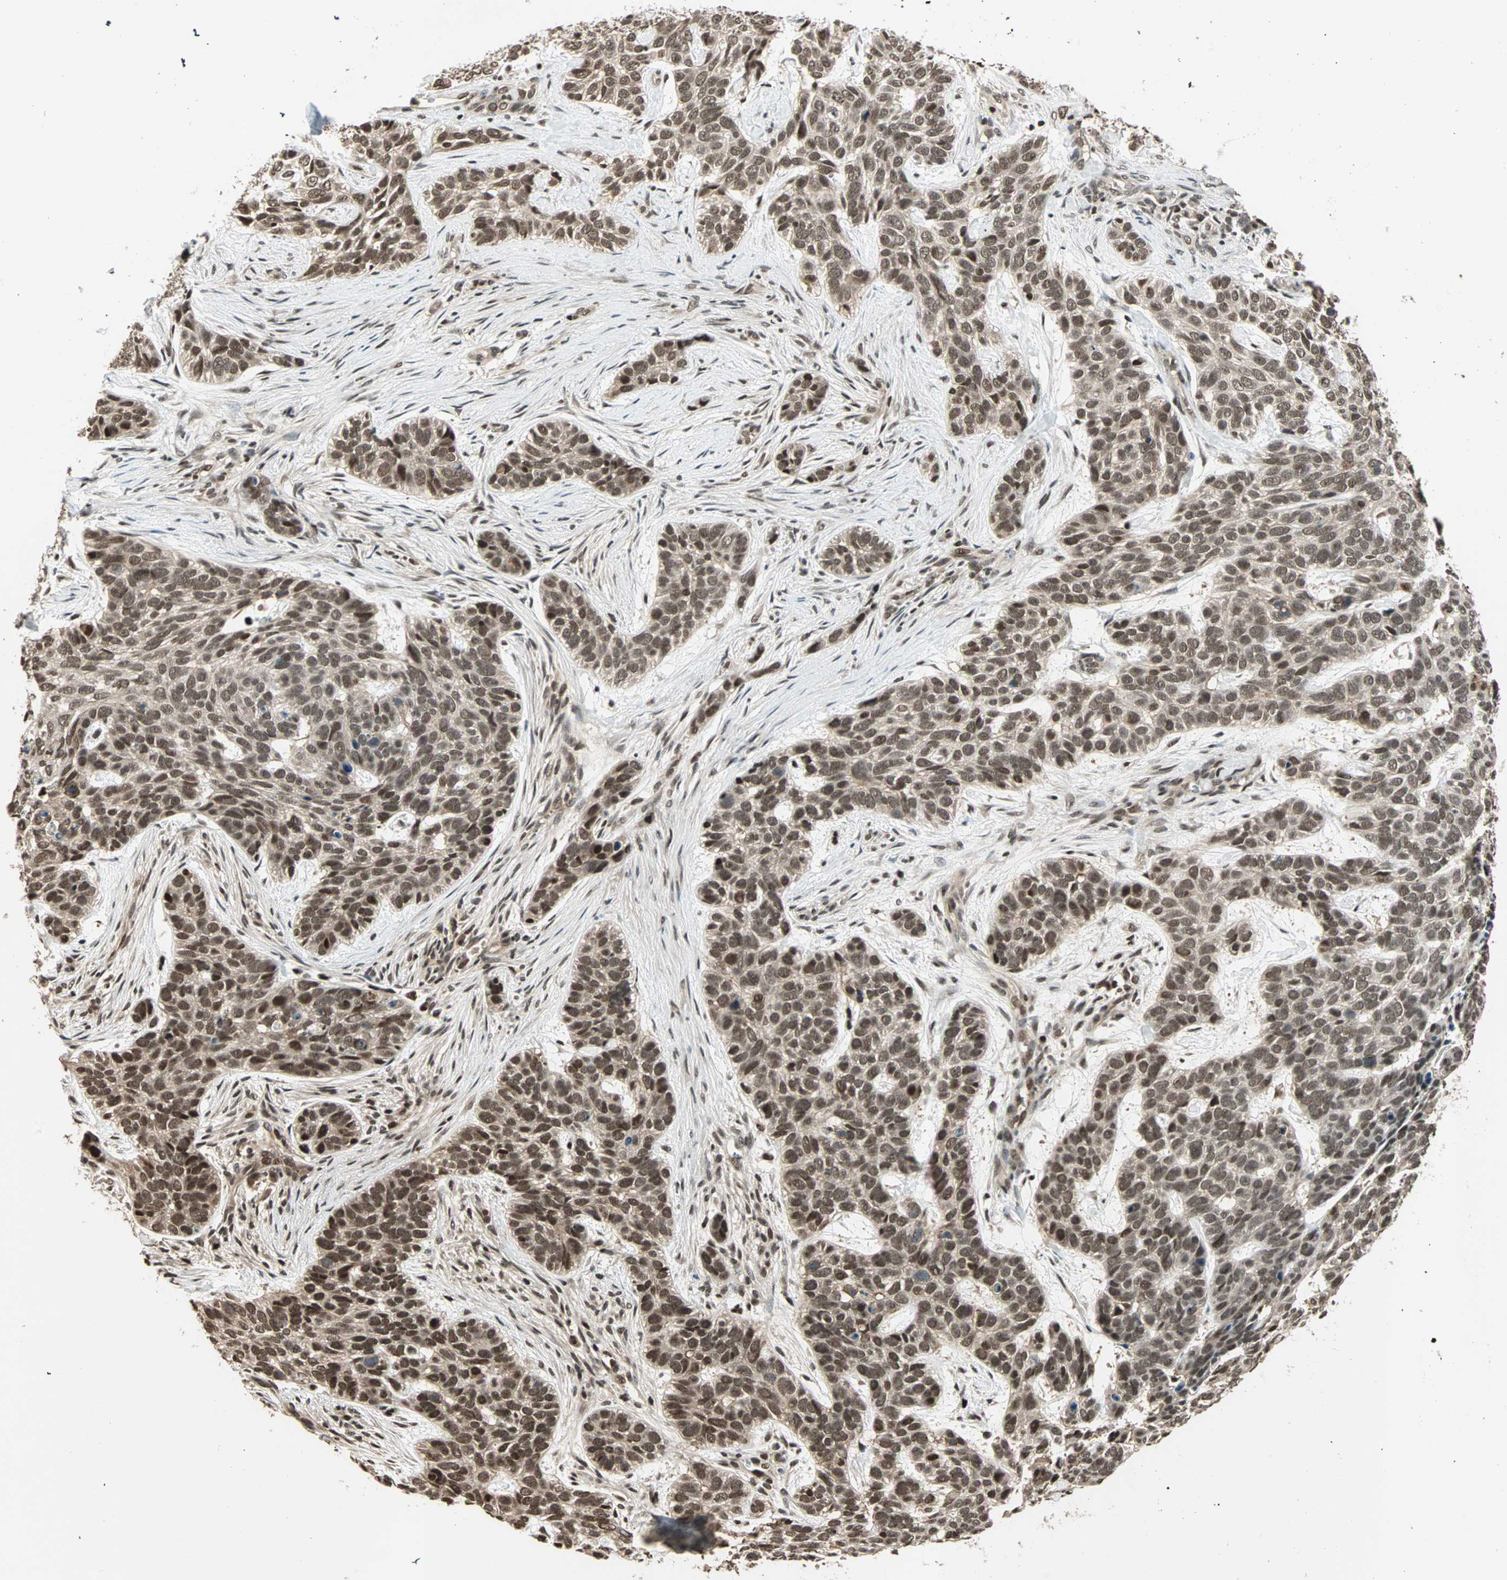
{"staining": {"intensity": "moderate", "quantity": ">75%", "location": "cytoplasmic/membranous,nuclear"}, "tissue": "skin cancer", "cell_type": "Tumor cells", "image_type": "cancer", "snomed": [{"axis": "morphology", "description": "Basal cell carcinoma"}, {"axis": "topography", "description": "Skin"}], "caption": "Protein expression analysis of skin cancer (basal cell carcinoma) demonstrates moderate cytoplasmic/membranous and nuclear expression in about >75% of tumor cells.", "gene": "ZNF44", "patient": {"sex": "male", "age": 87}}